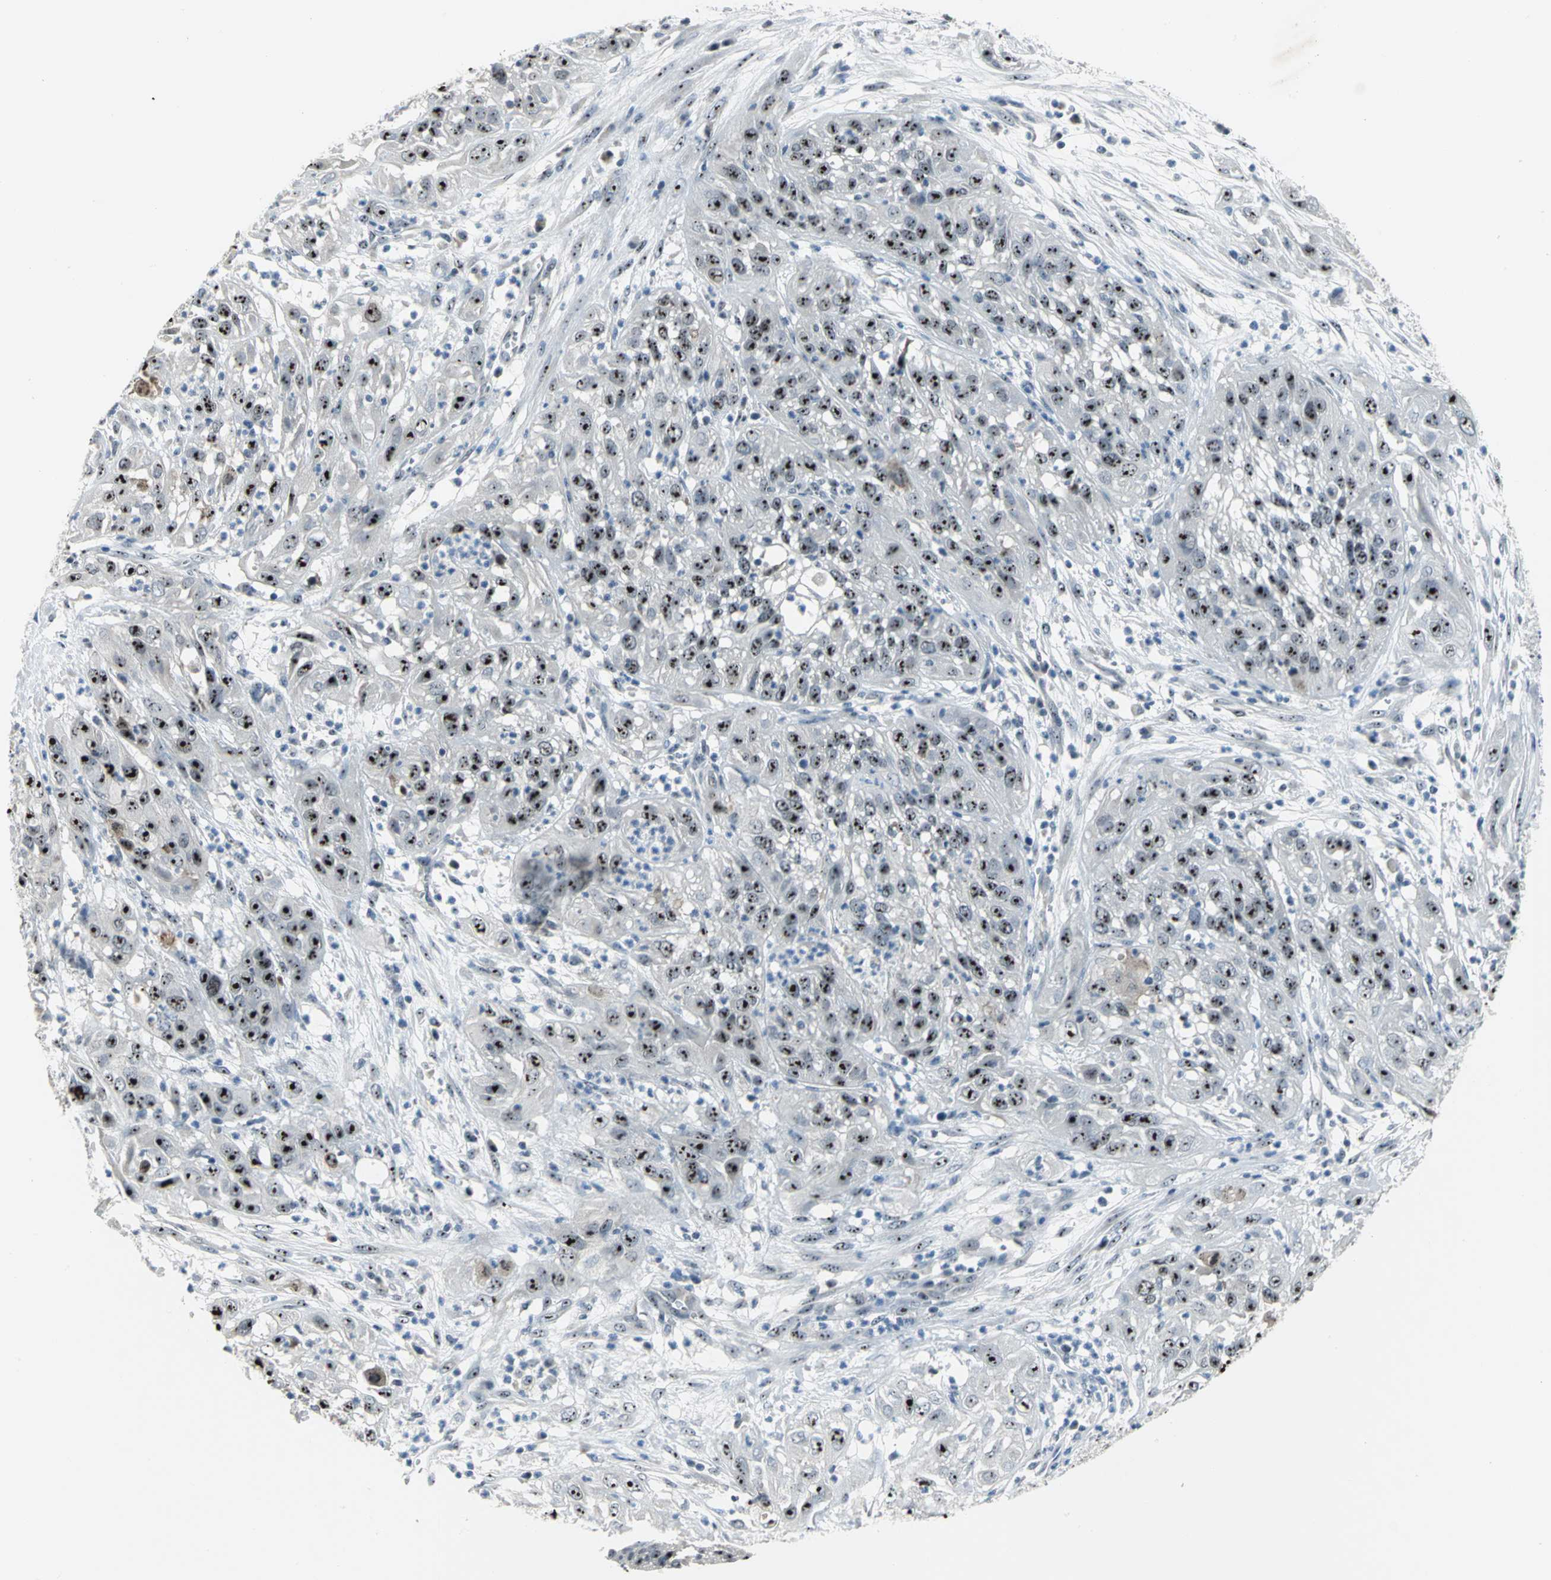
{"staining": {"intensity": "strong", "quantity": ">75%", "location": "nuclear"}, "tissue": "cervical cancer", "cell_type": "Tumor cells", "image_type": "cancer", "snomed": [{"axis": "morphology", "description": "Squamous cell carcinoma, NOS"}, {"axis": "topography", "description": "Cervix"}], "caption": "High-magnification brightfield microscopy of cervical squamous cell carcinoma stained with DAB (3,3'-diaminobenzidine) (brown) and counterstained with hematoxylin (blue). tumor cells exhibit strong nuclear expression is appreciated in approximately>75% of cells.", "gene": "MYBBP1A", "patient": {"sex": "female", "age": 32}}